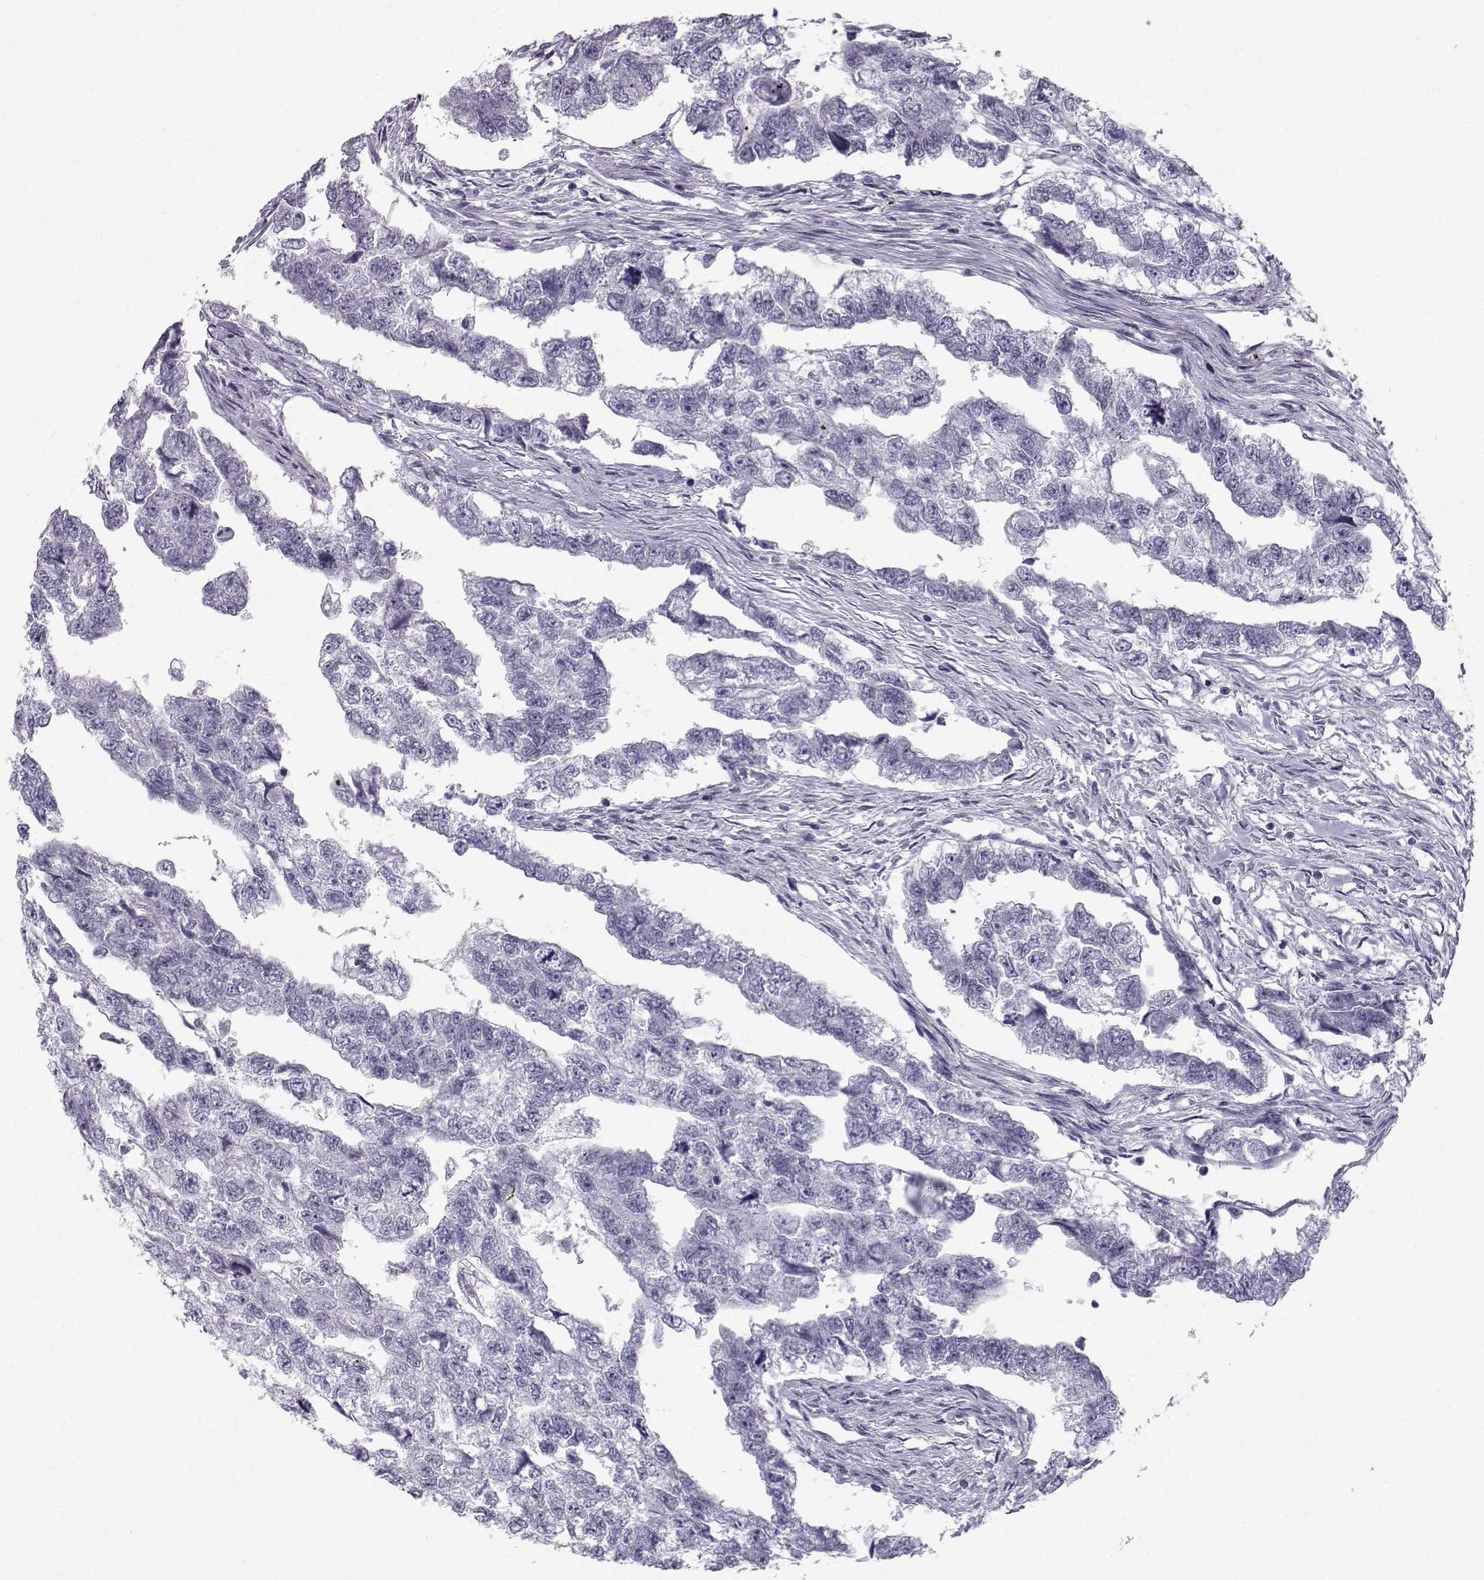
{"staining": {"intensity": "negative", "quantity": "none", "location": "none"}, "tissue": "testis cancer", "cell_type": "Tumor cells", "image_type": "cancer", "snomed": [{"axis": "morphology", "description": "Carcinoma, Embryonal, NOS"}, {"axis": "morphology", "description": "Teratoma, malignant, NOS"}, {"axis": "topography", "description": "Testis"}], "caption": "Protein analysis of testis cancer (teratoma (malignant)) shows no significant expression in tumor cells.", "gene": "PCSK1N", "patient": {"sex": "male", "age": 44}}